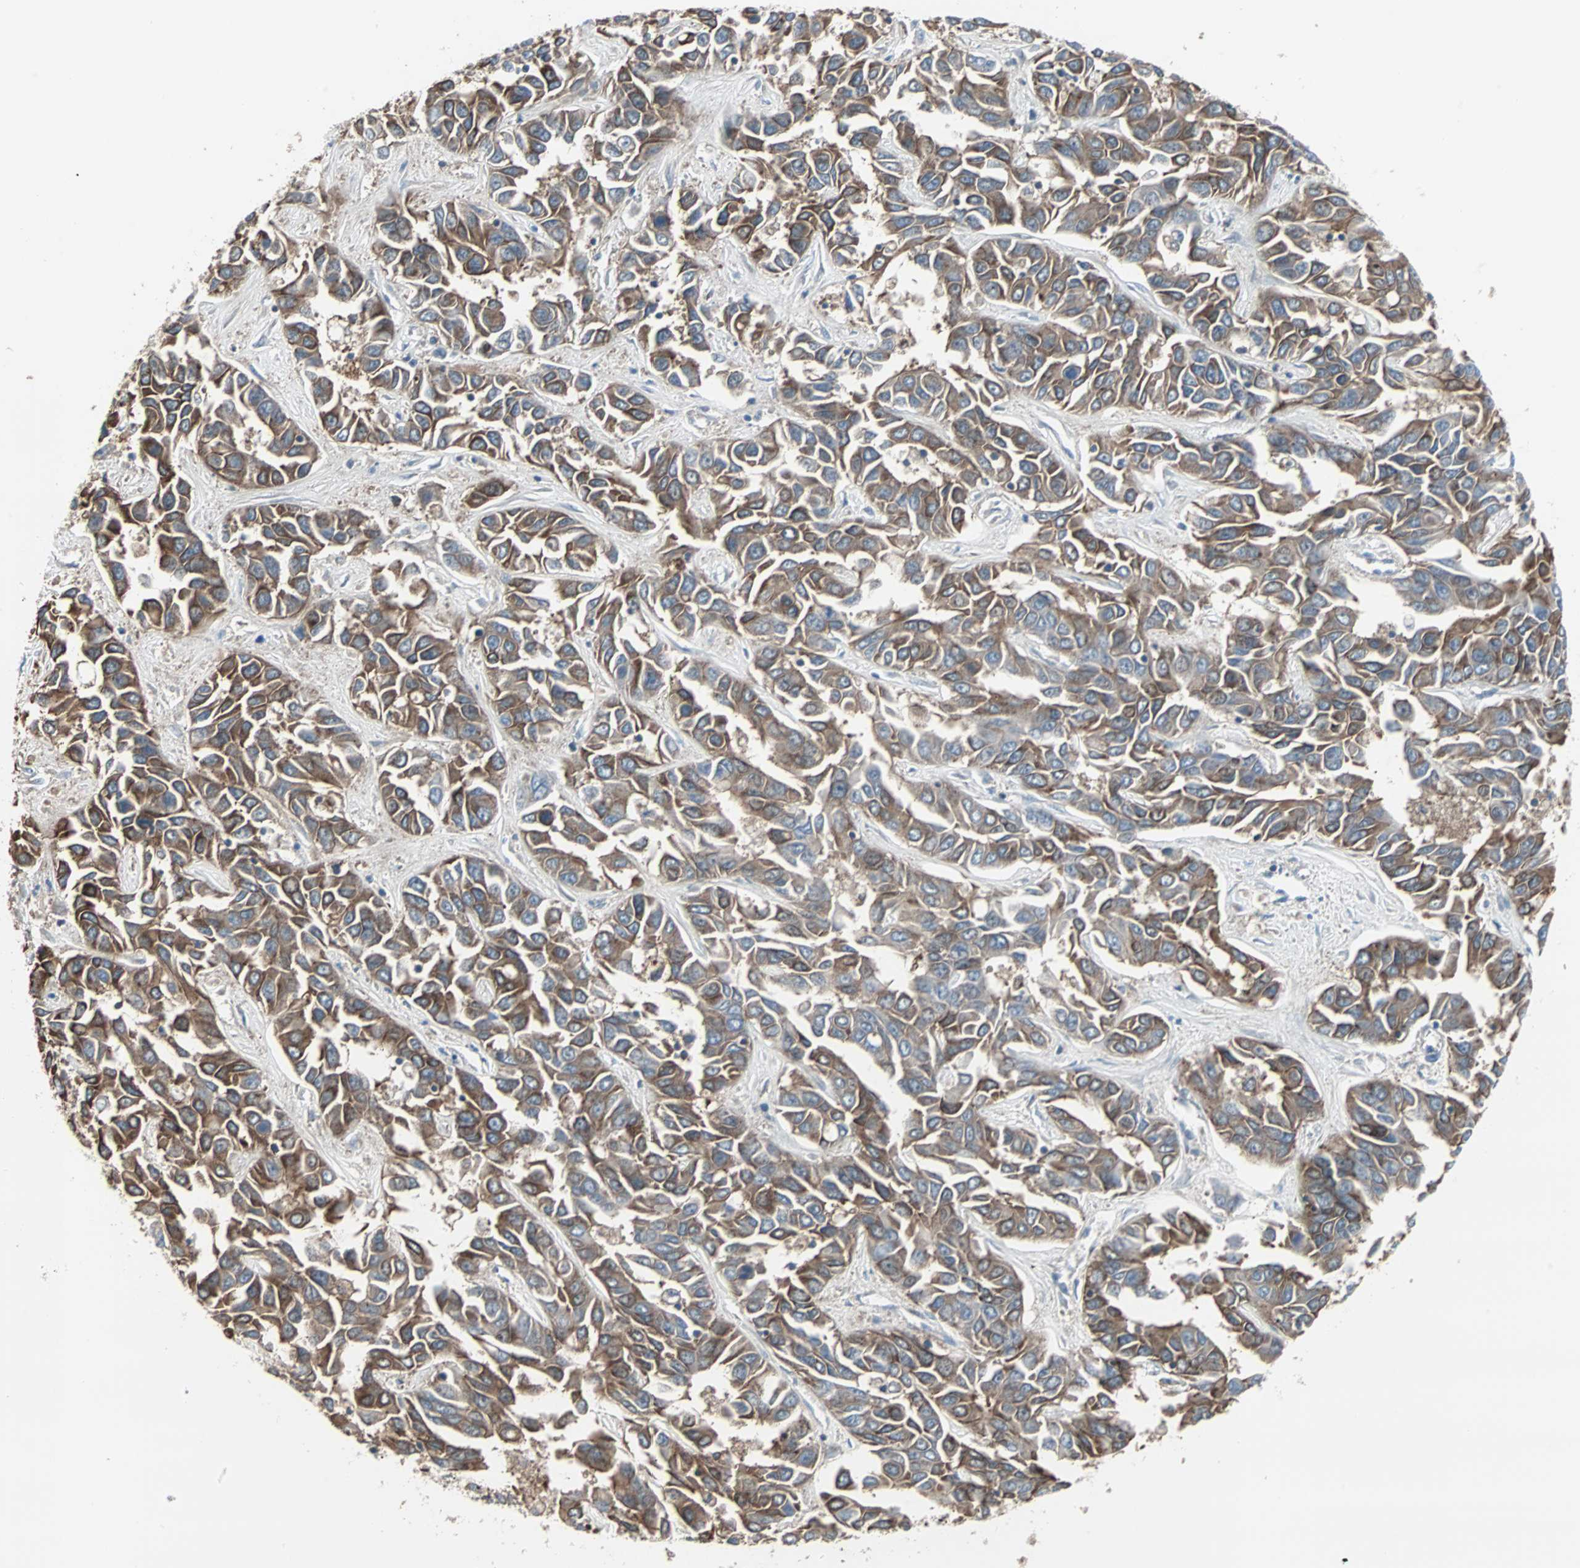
{"staining": {"intensity": "strong", "quantity": ">75%", "location": "cytoplasmic/membranous"}, "tissue": "liver cancer", "cell_type": "Tumor cells", "image_type": "cancer", "snomed": [{"axis": "morphology", "description": "Cholangiocarcinoma"}, {"axis": "topography", "description": "Liver"}], "caption": "Liver cancer stained for a protein (brown) demonstrates strong cytoplasmic/membranous positive staining in approximately >75% of tumor cells.", "gene": "ZSCAN32", "patient": {"sex": "female", "age": 52}}